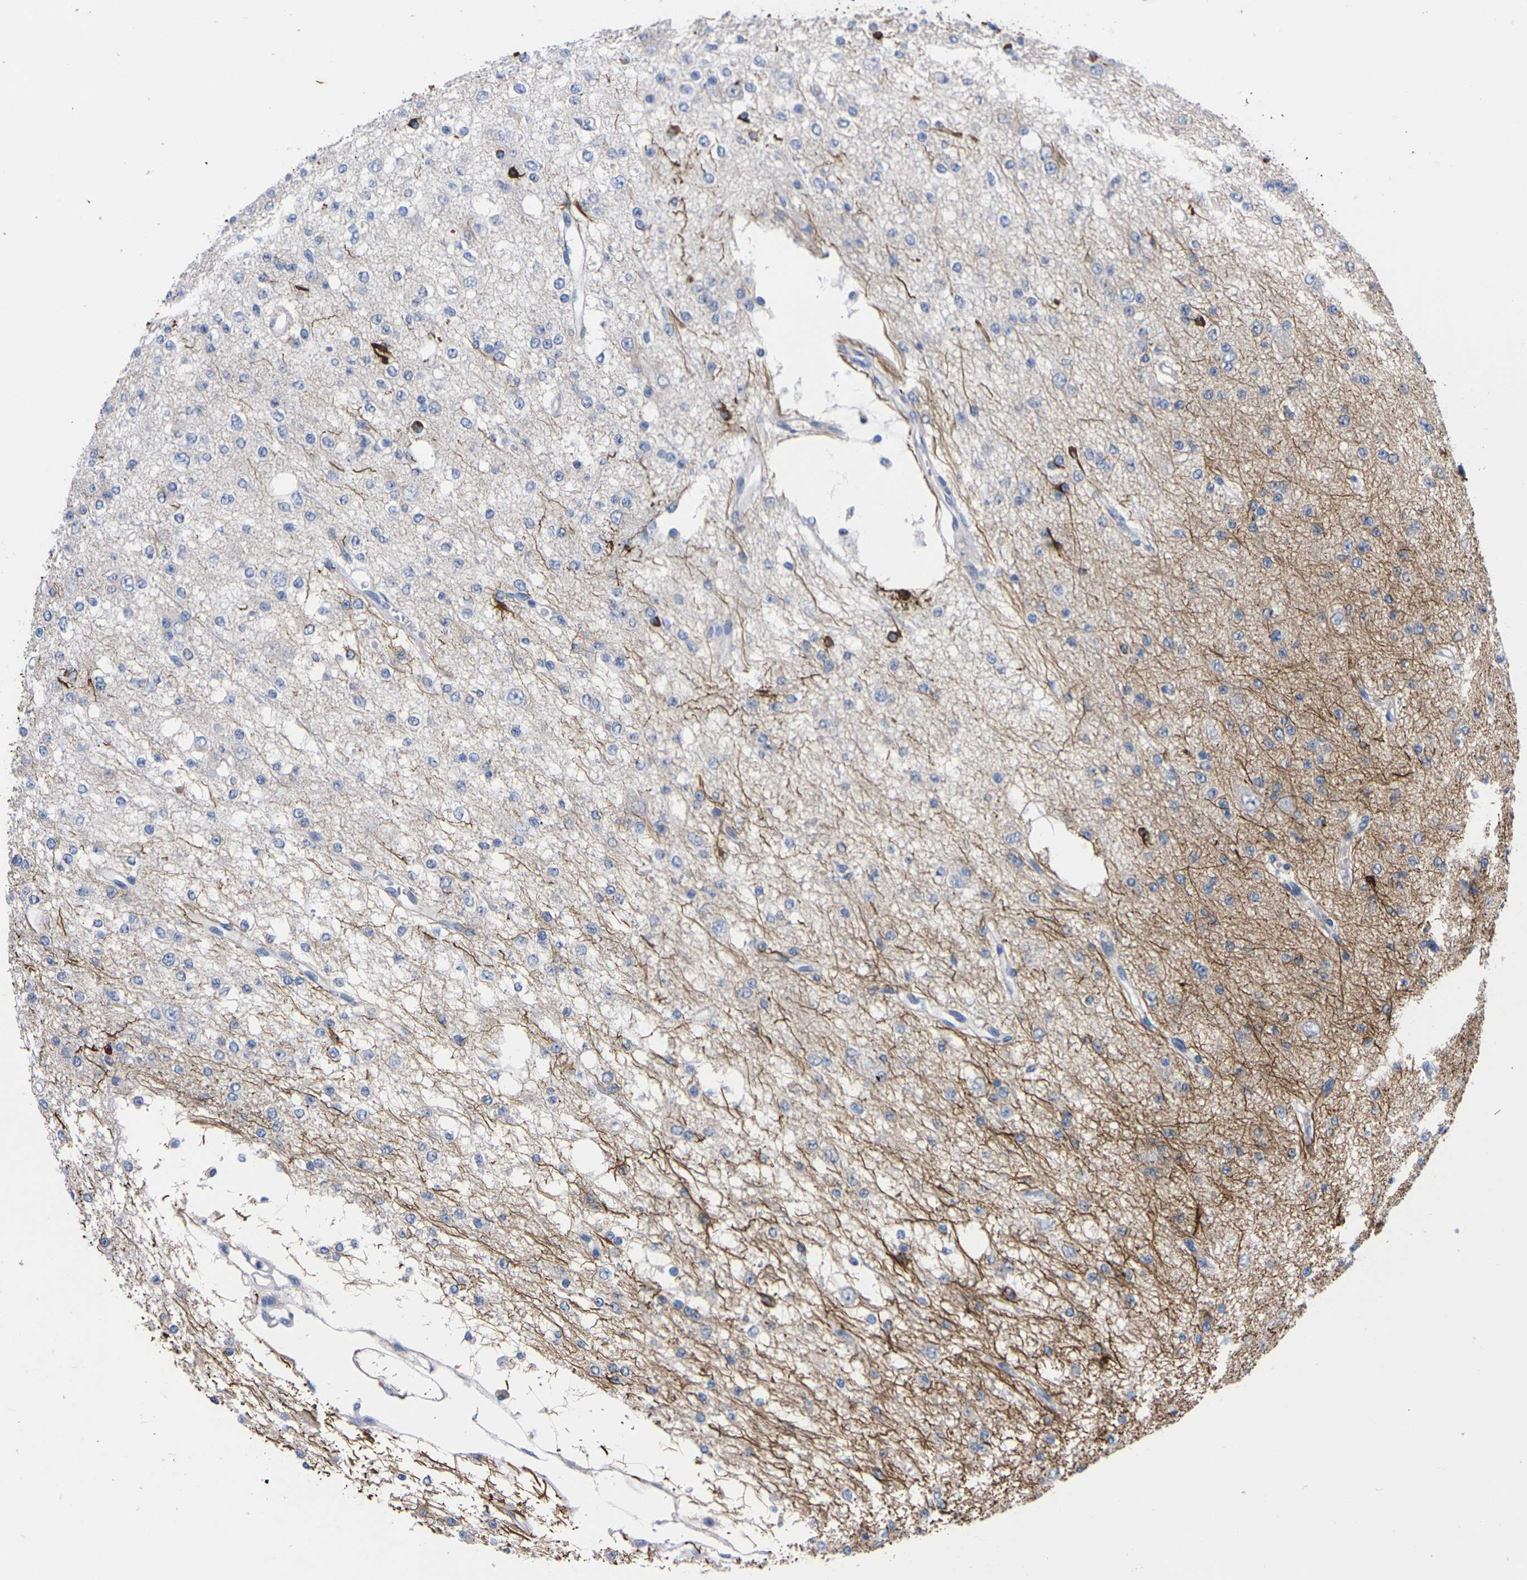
{"staining": {"intensity": "moderate", "quantity": "25%-75%", "location": "cytoplasmic/membranous"}, "tissue": "glioma", "cell_type": "Tumor cells", "image_type": "cancer", "snomed": [{"axis": "morphology", "description": "Glioma, malignant, Low grade"}, {"axis": "topography", "description": "Brain"}], "caption": "Immunohistochemical staining of low-grade glioma (malignant) displays medium levels of moderate cytoplasmic/membranous protein expression in approximately 25%-75% of tumor cells.", "gene": "FAM210A", "patient": {"sex": "male", "age": 38}}